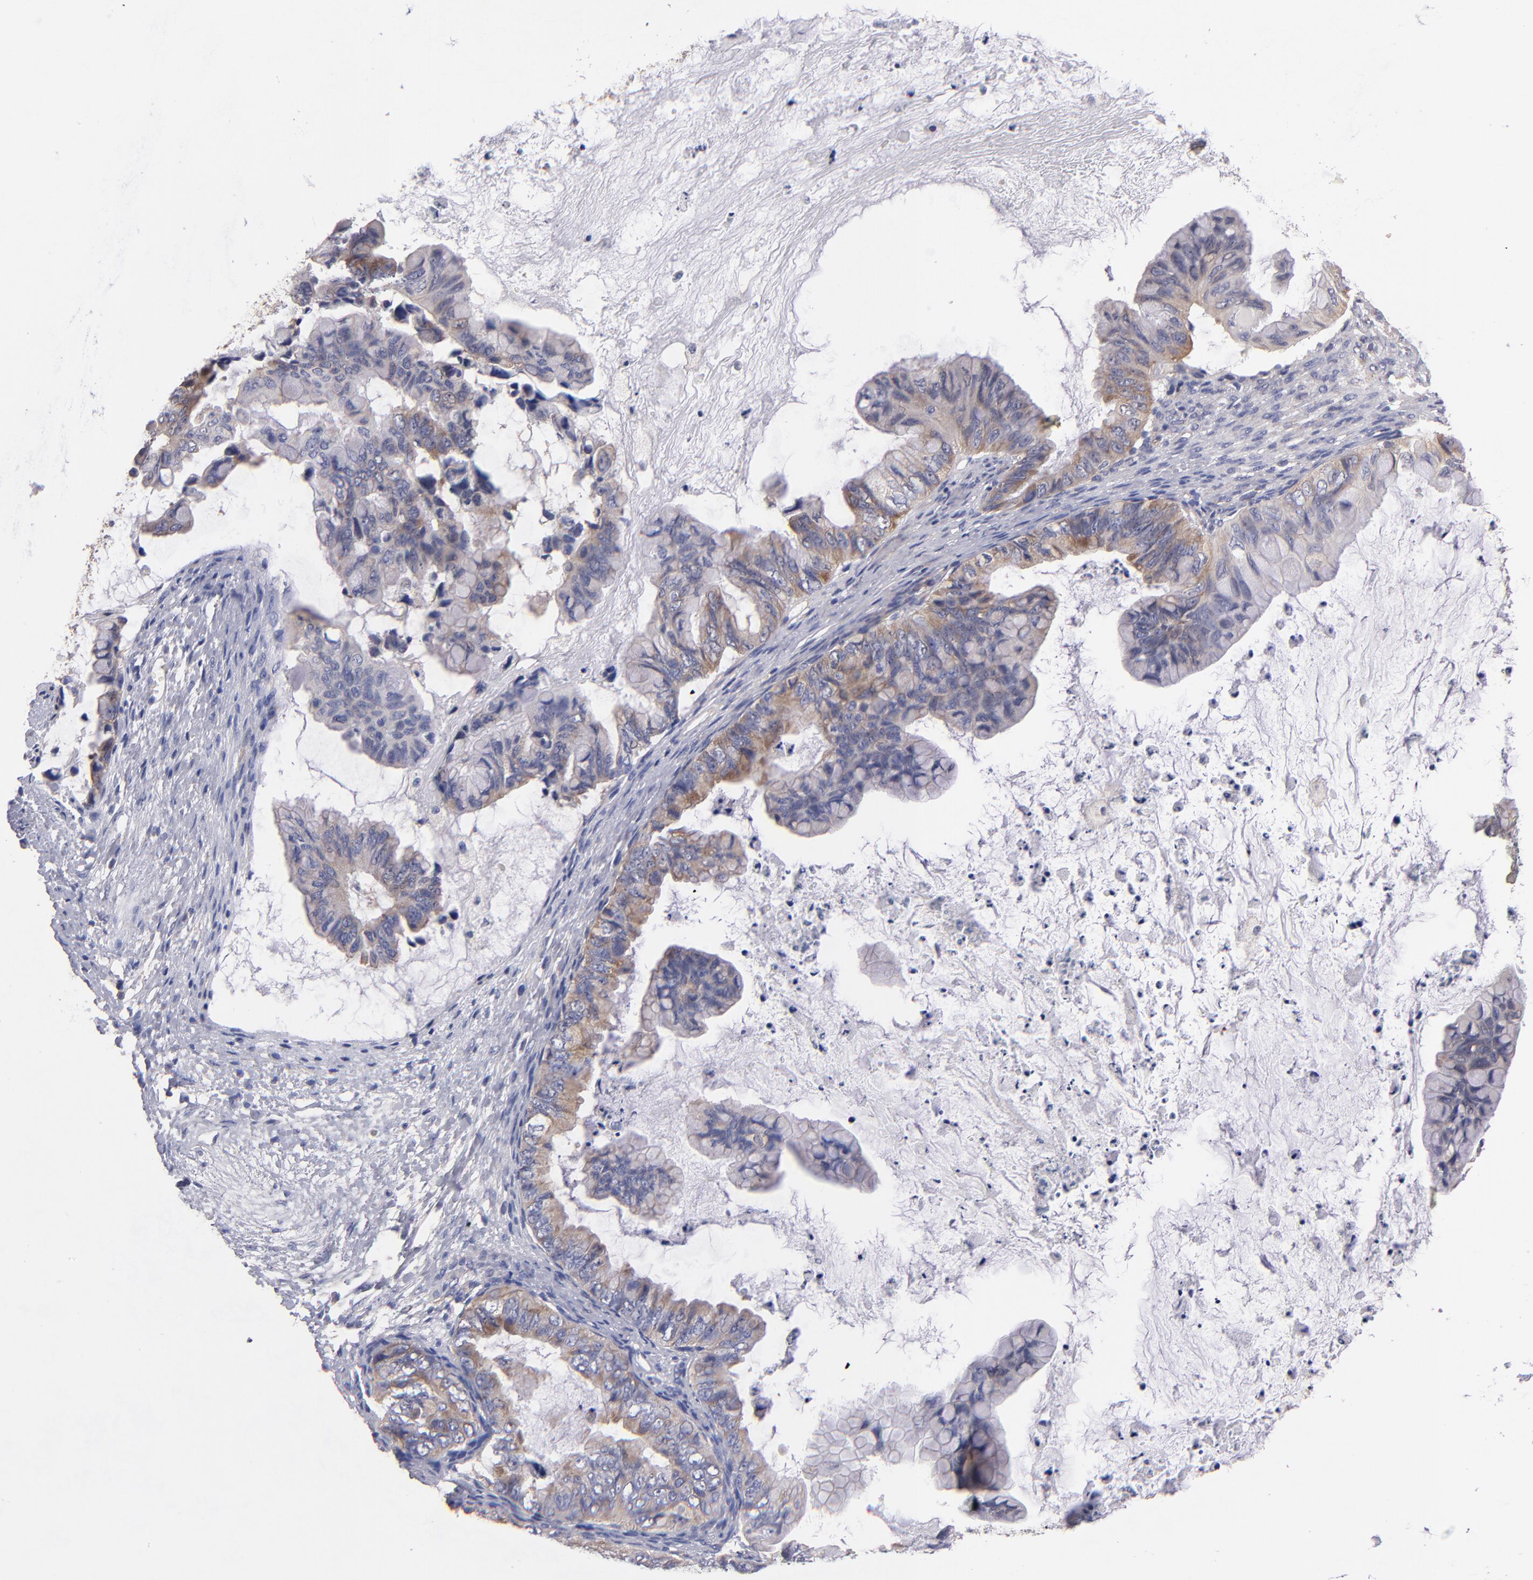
{"staining": {"intensity": "weak", "quantity": ">75%", "location": "cytoplasmic/membranous"}, "tissue": "ovarian cancer", "cell_type": "Tumor cells", "image_type": "cancer", "snomed": [{"axis": "morphology", "description": "Cystadenocarcinoma, mucinous, NOS"}, {"axis": "topography", "description": "Ovary"}], "caption": "A micrograph showing weak cytoplasmic/membranous positivity in approximately >75% of tumor cells in mucinous cystadenocarcinoma (ovarian), as visualized by brown immunohistochemical staining.", "gene": "EIF3L", "patient": {"sex": "female", "age": 36}}